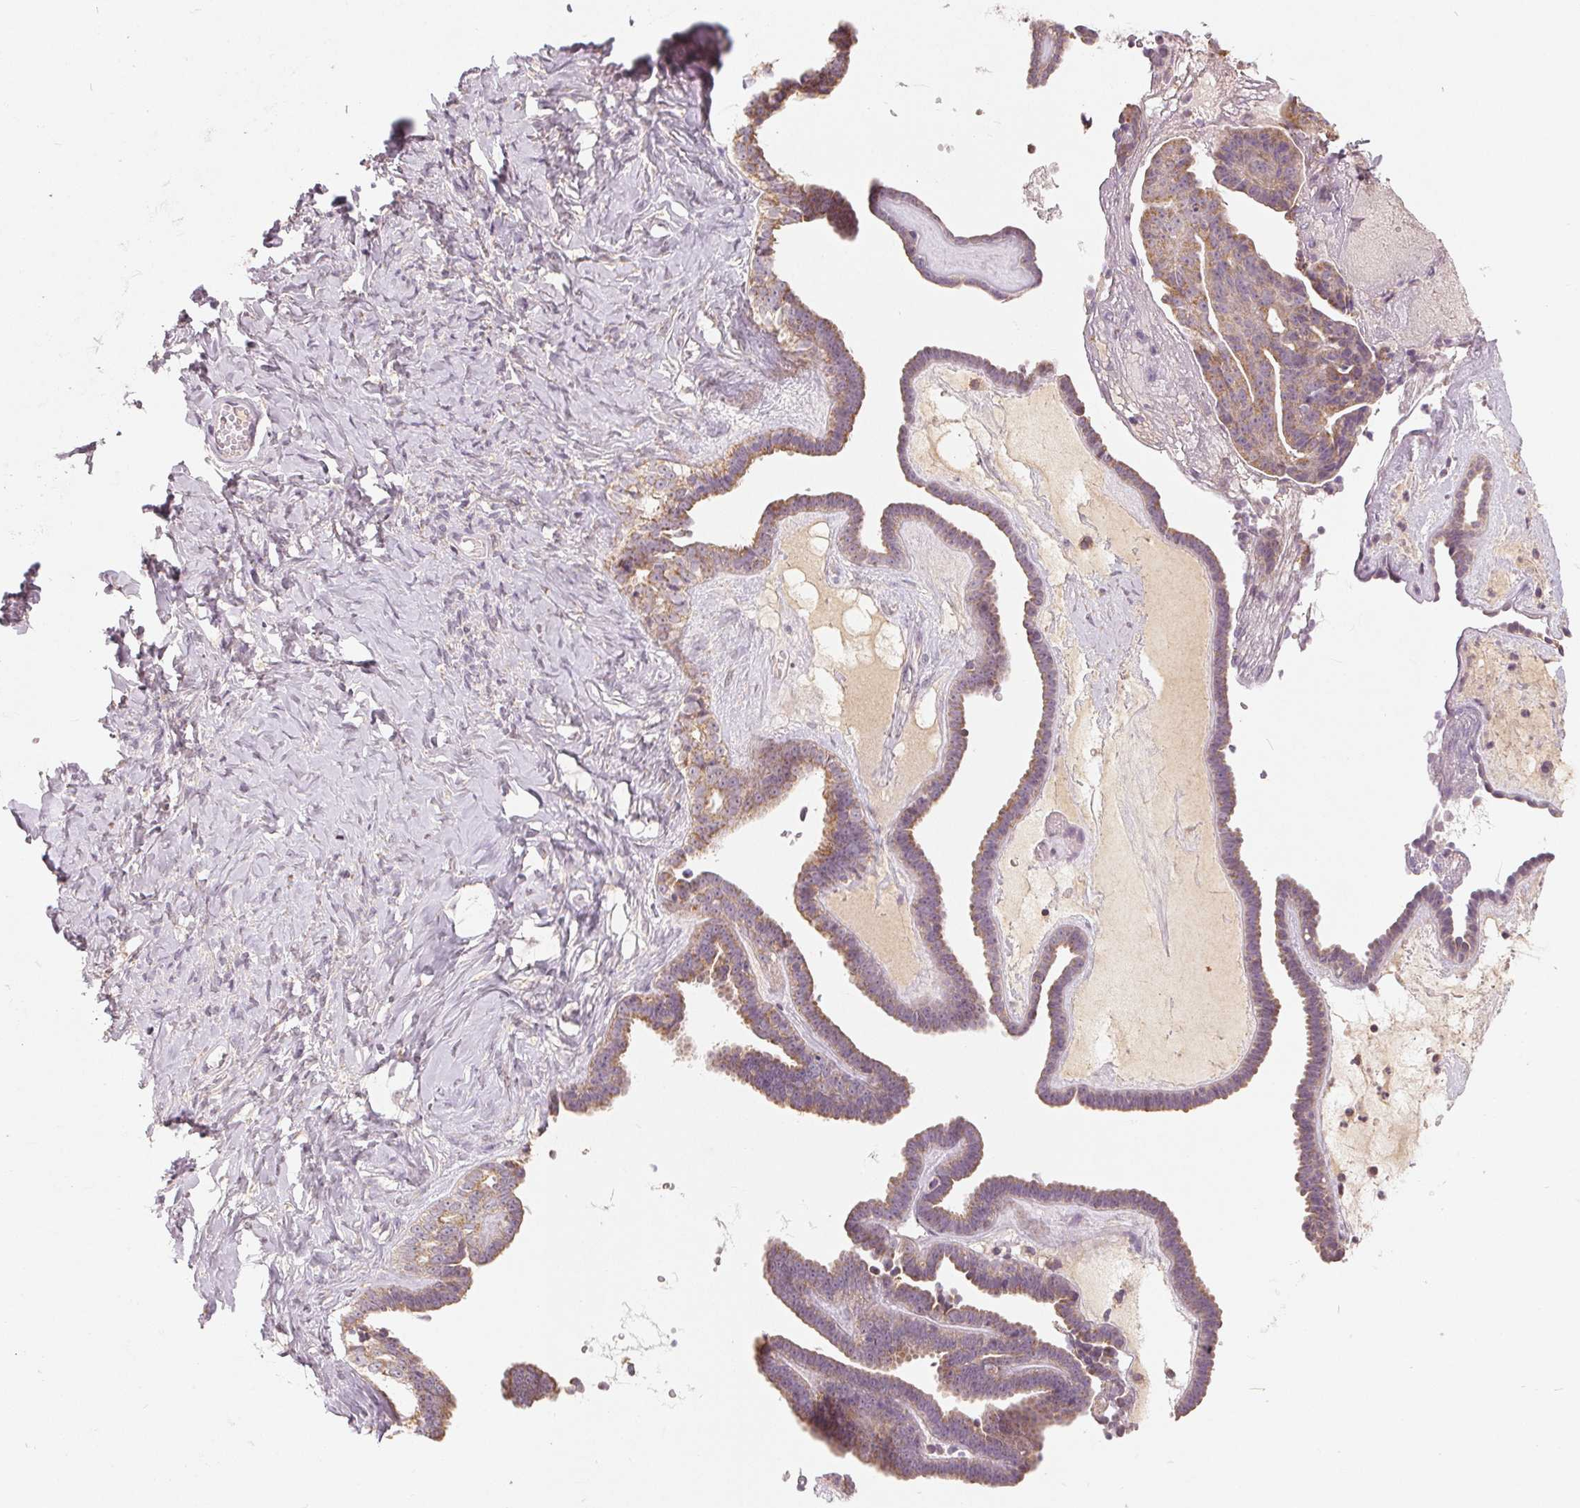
{"staining": {"intensity": "weak", "quantity": "<25%", "location": "cytoplasmic/membranous"}, "tissue": "ovarian cancer", "cell_type": "Tumor cells", "image_type": "cancer", "snomed": [{"axis": "morphology", "description": "Cystadenocarcinoma, serous, NOS"}, {"axis": "topography", "description": "Ovary"}], "caption": "The immunohistochemistry (IHC) histopathology image has no significant expression in tumor cells of ovarian cancer tissue. (Stains: DAB (3,3'-diaminobenzidine) immunohistochemistry with hematoxylin counter stain, Microscopy: brightfield microscopy at high magnification).", "gene": "GHITM", "patient": {"sex": "female", "age": 71}}